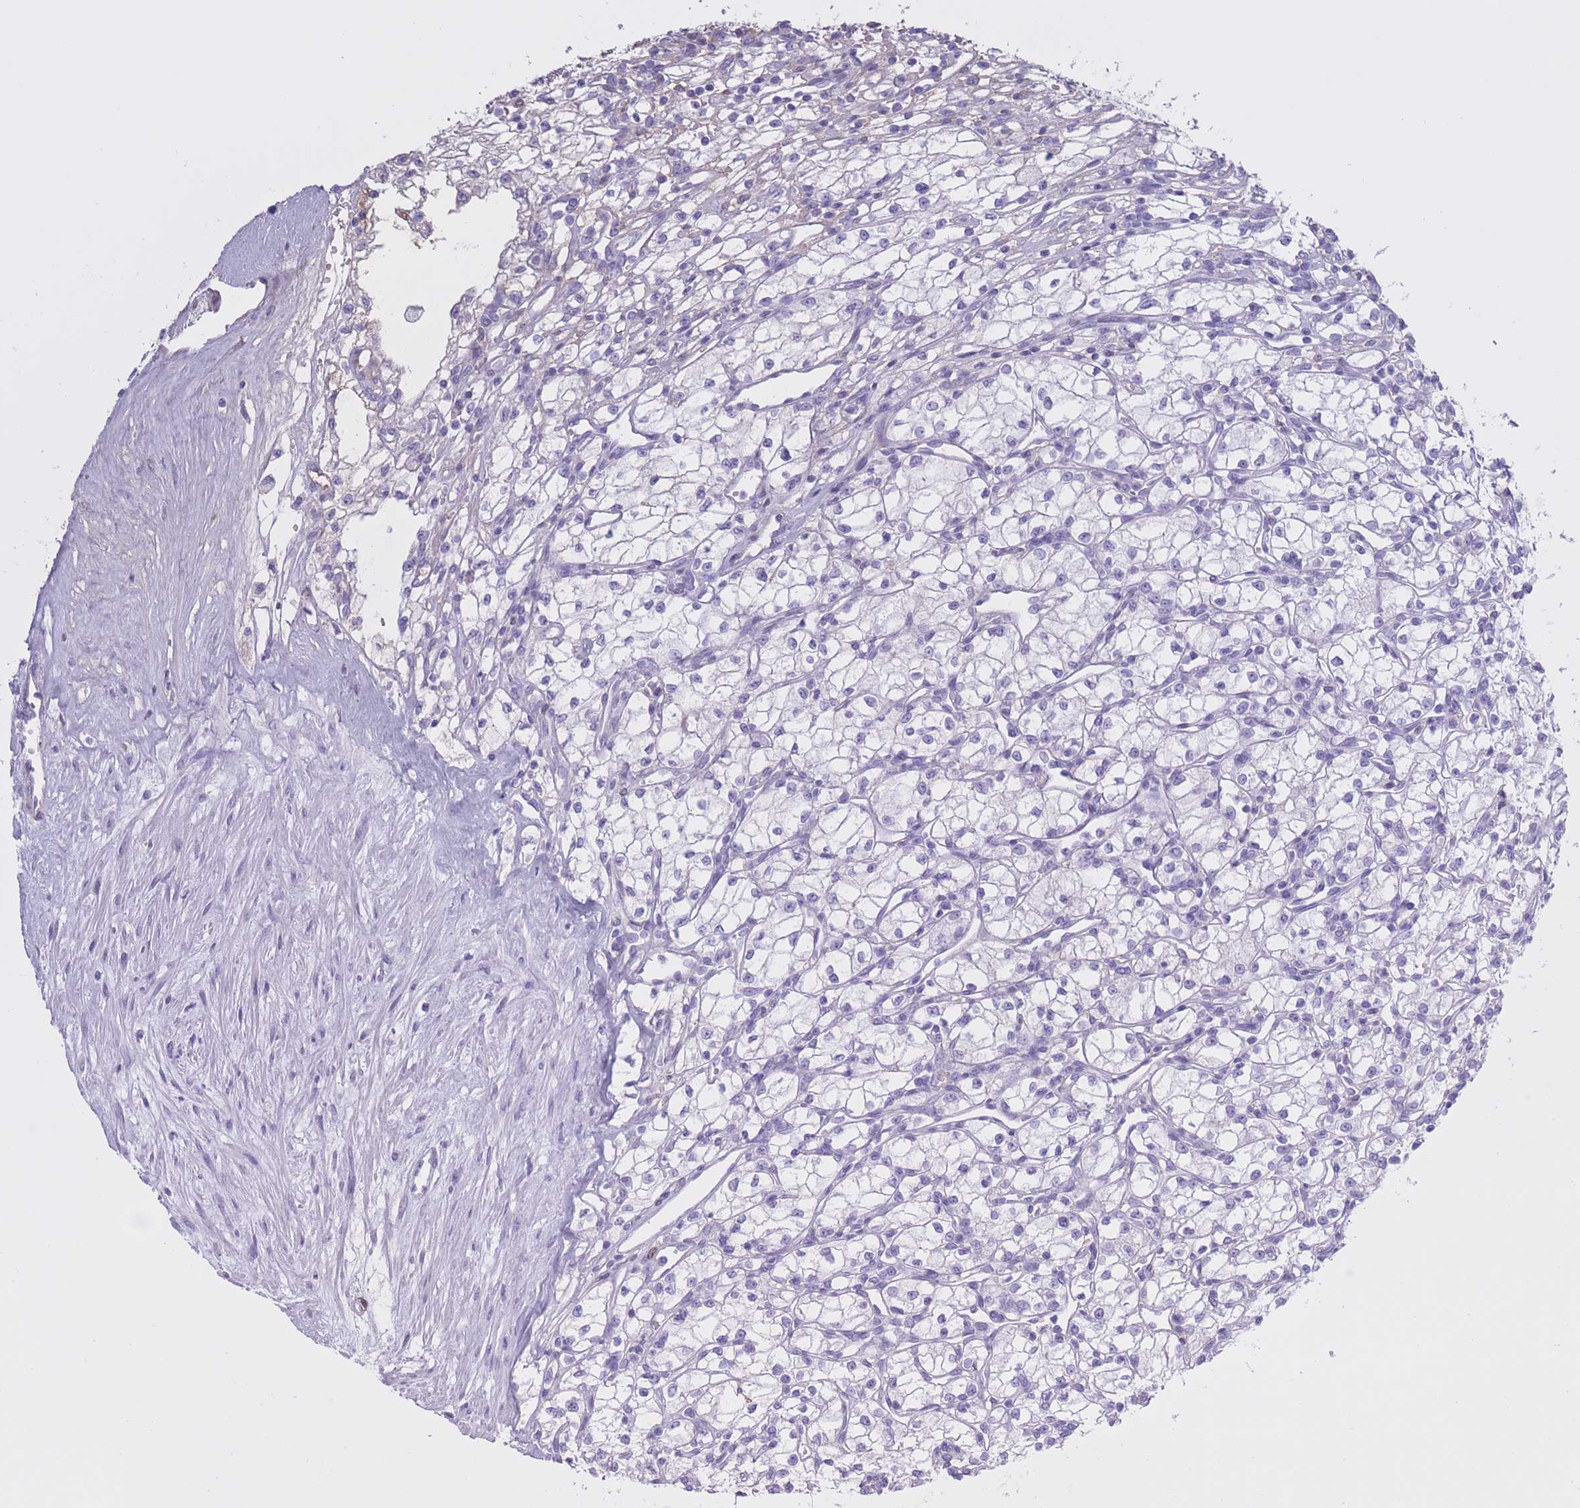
{"staining": {"intensity": "negative", "quantity": "none", "location": "none"}, "tissue": "renal cancer", "cell_type": "Tumor cells", "image_type": "cancer", "snomed": [{"axis": "morphology", "description": "Adenocarcinoma, NOS"}, {"axis": "topography", "description": "Kidney"}], "caption": "Immunohistochemical staining of human renal cancer (adenocarcinoma) shows no significant expression in tumor cells.", "gene": "AP3S2", "patient": {"sex": "male", "age": 59}}